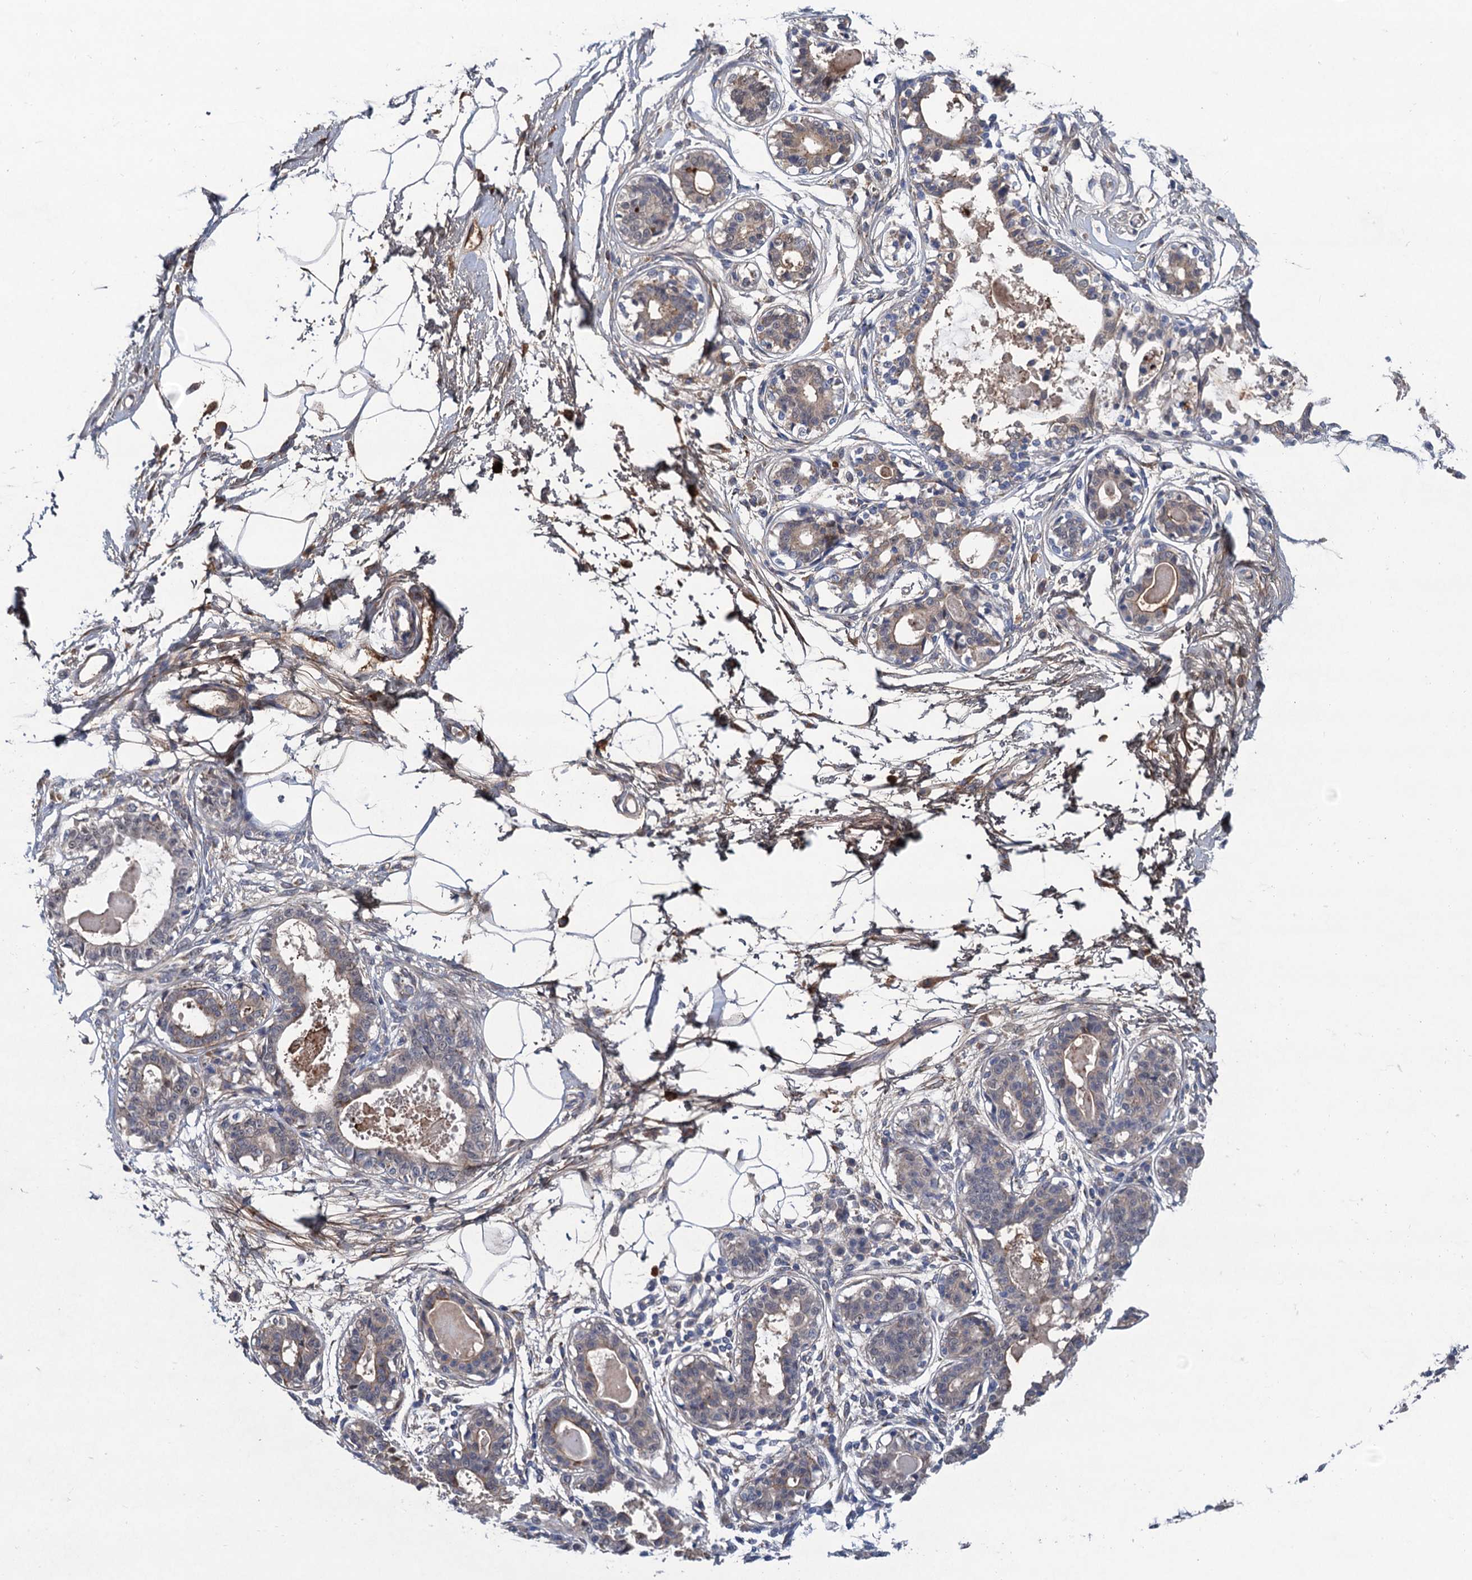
{"staining": {"intensity": "negative", "quantity": "none", "location": "none"}, "tissue": "breast", "cell_type": "Adipocytes", "image_type": "normal", "snomed": [{"axis": "morphology", "description": "Normal tissue, NOS"}, {"axis": "topography", "description": "Breast"}], "caption": "This is a image of immunohistochemistry (IHC) staining of unremarkable breast, which shows no expression in adipocytes. The staining was performed using DAB (3,3'-diaminobenzidine) to visualize the protein expression in brown, while the nuclei were stained in blue with hematoxylin (Magnification: 20x).", "gene": "TRAF7", "patient": {"sex": "female", "age": 45}}